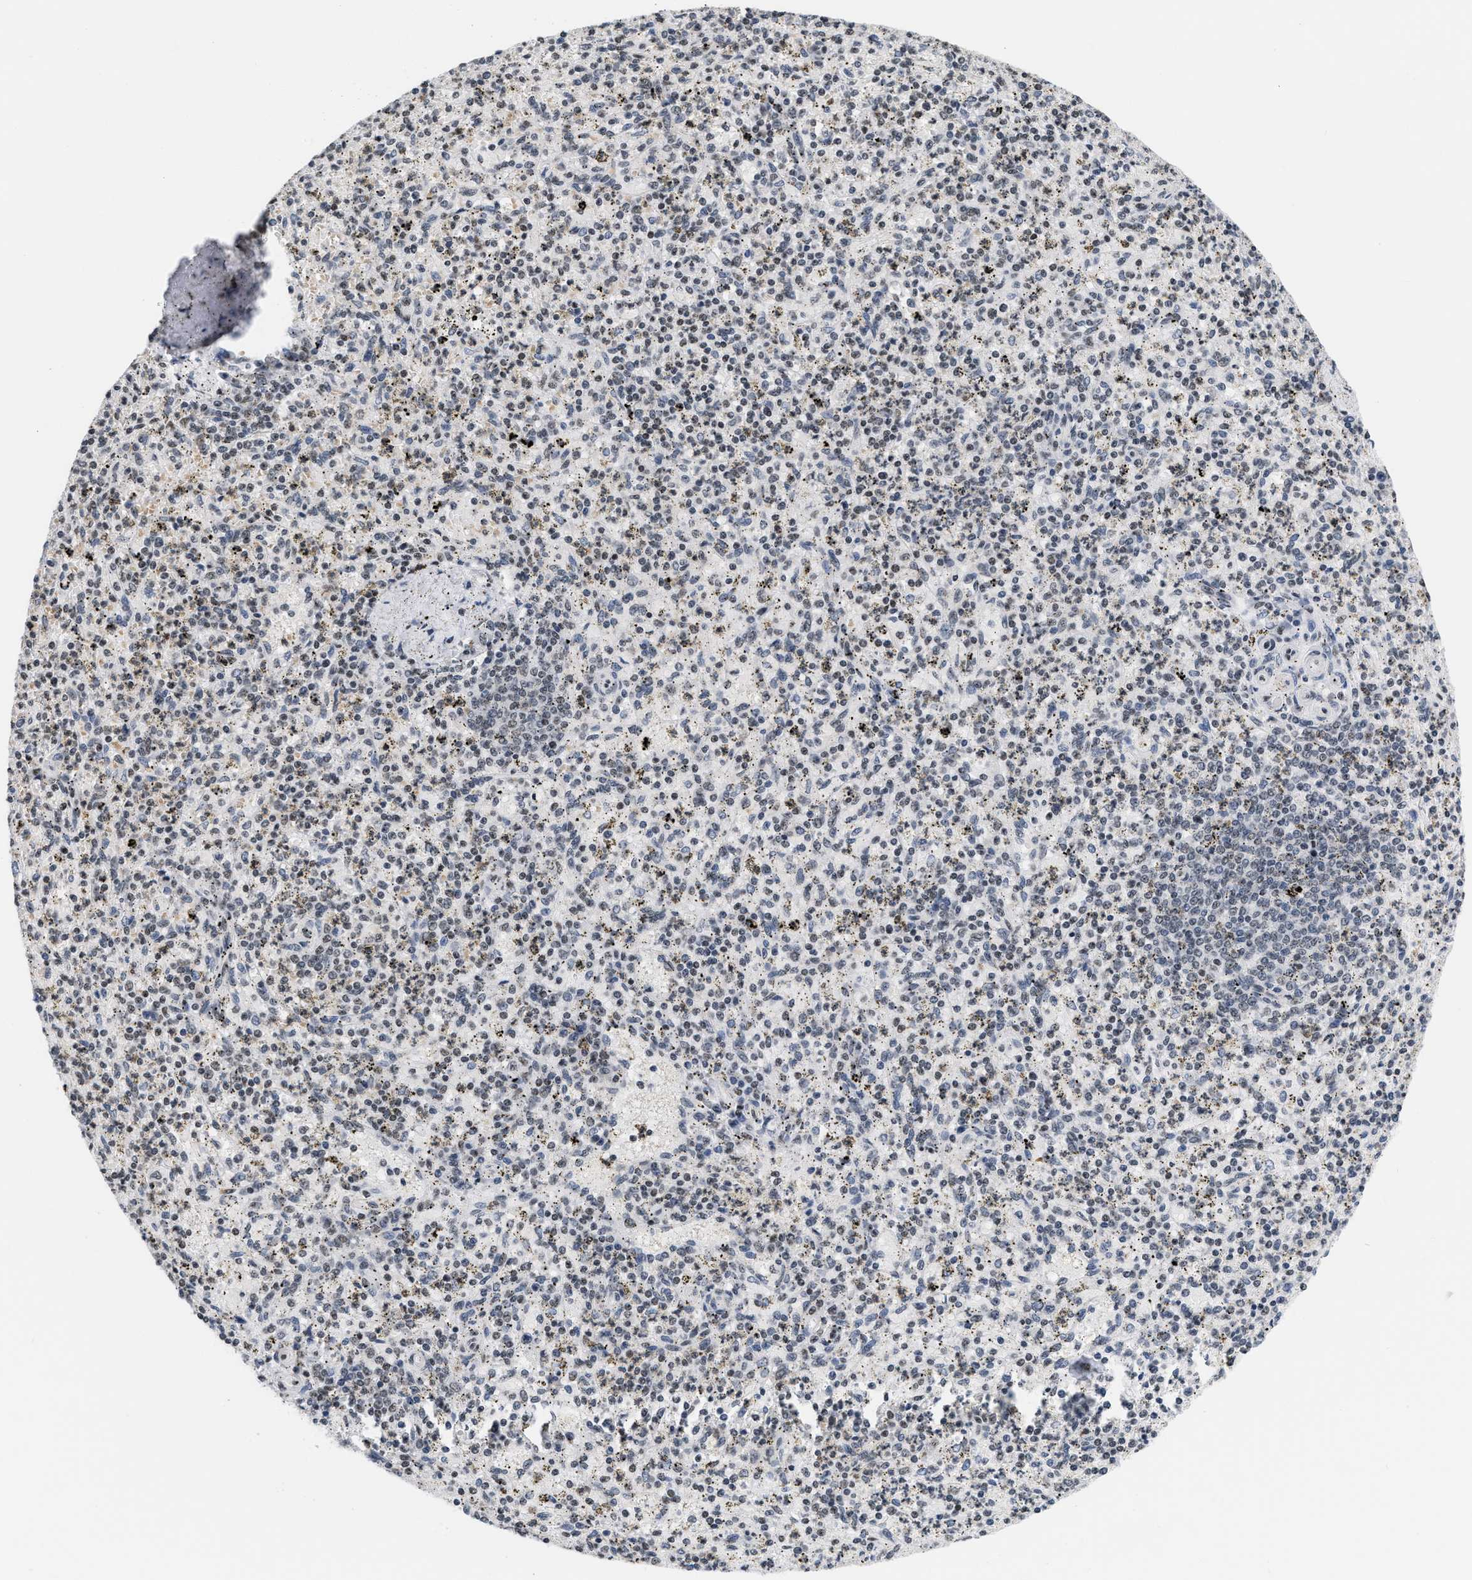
{"staining": {"intensity": "weak", "quantity": "<25%", "location": "nuclear"}, "tissue": "spleen", "cell_type": "Cells in red pulp", "image_type": "normal", "snomed": [{"axis": "morphology", "description": "Normal tissue, NOS"}, {"axis": "topography", "description": "Spleen"}], "caption": "The photomicrograph displays no staining of cells in red pulp in unremarkable spleen. (Stains: DAB immunohistochemistry with hematoxylin counter stain, Microscopy: brightfield microscopy at high magnification).", "gene": "RAF1", "patient": {"sex": "male", "age": 72}}